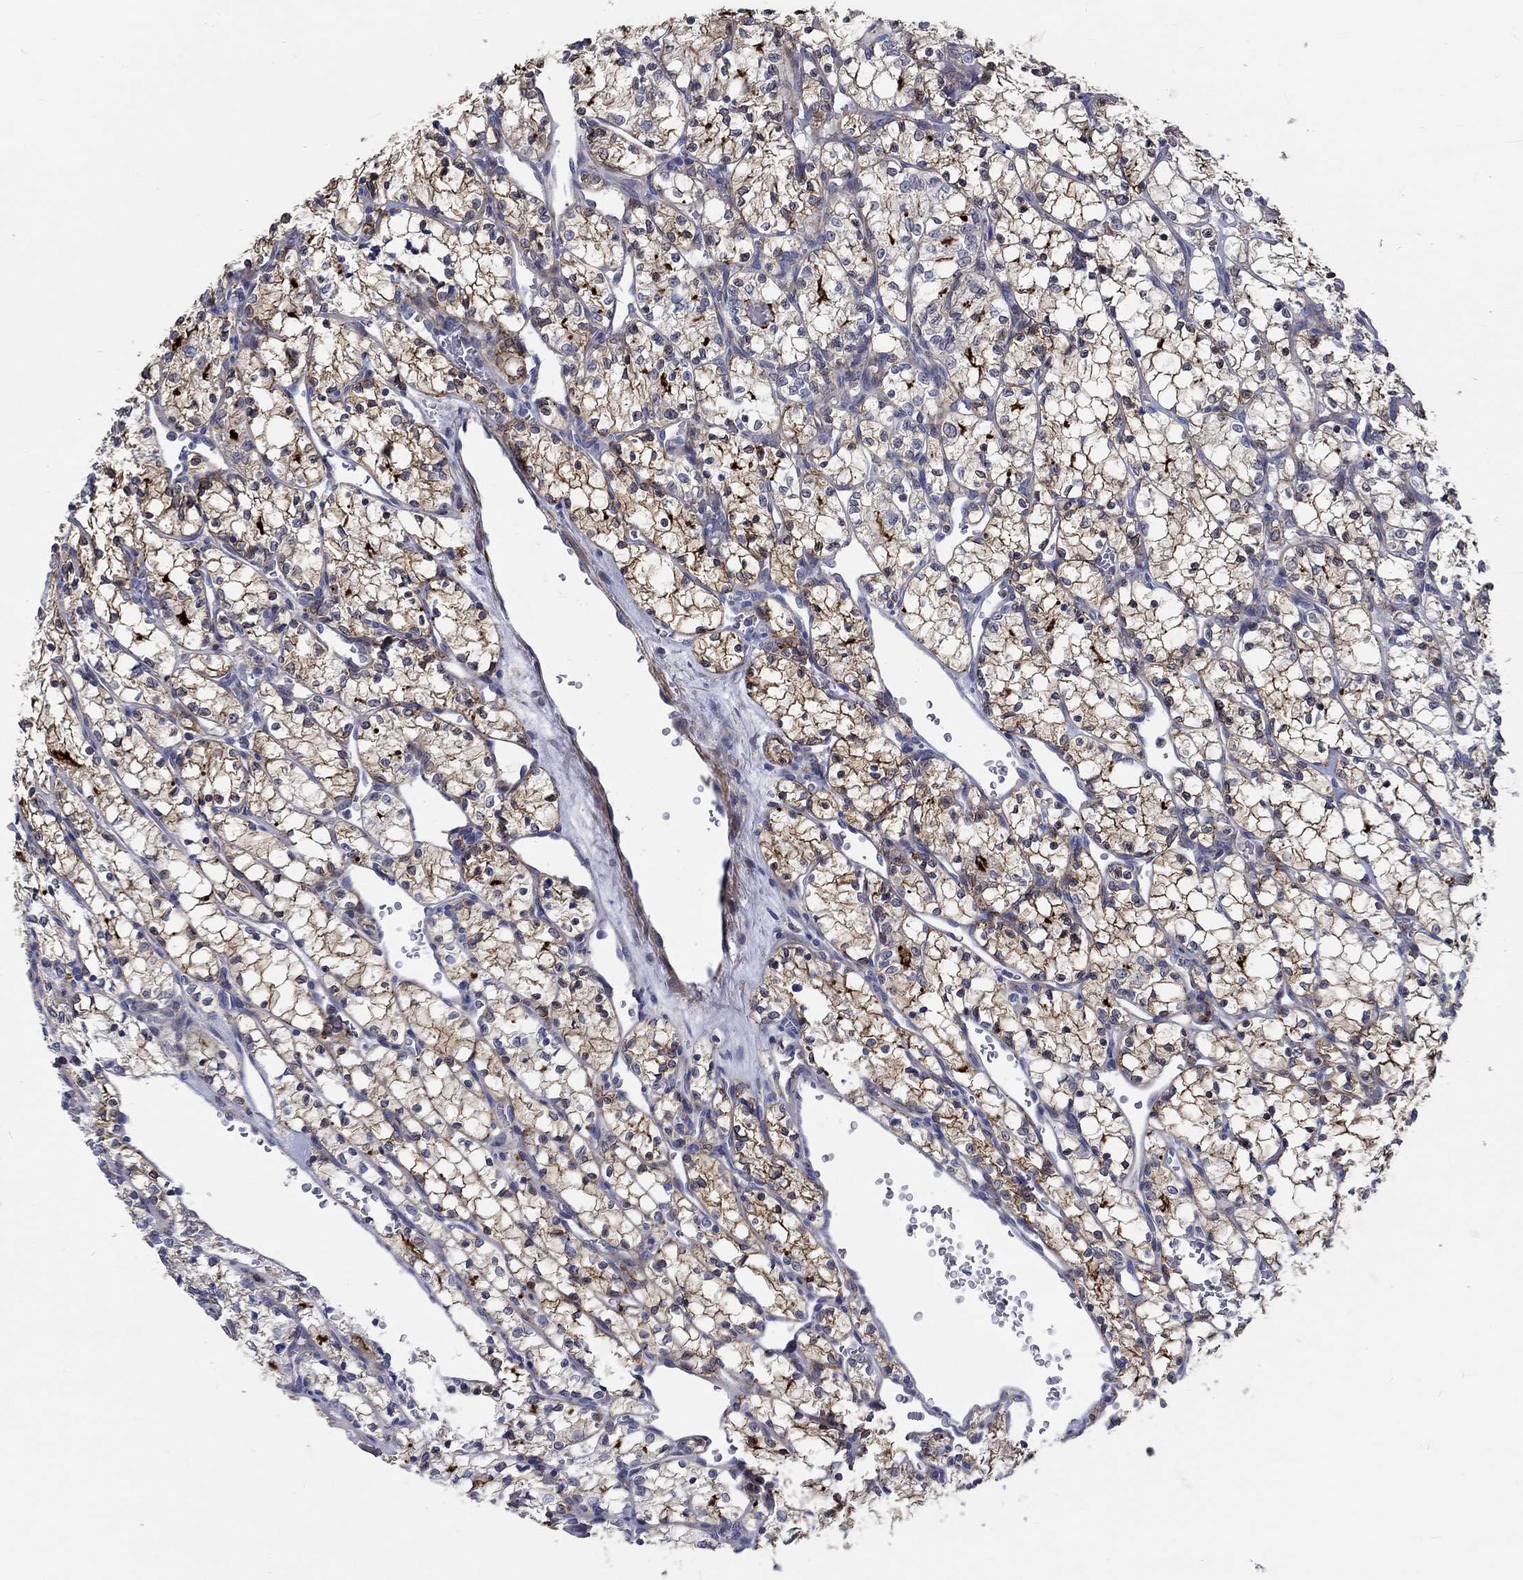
{"staining": {"intensity": "strong", "quantity": "25%-75%", "location": "cytoplasmic/membranous"}, "tissue": "renal cancer", "cell_type": "Tumor cells", "image_type": "cancer", "snomed": [{"axis": "morphology", "description": "Adenocarcinoma, NOS"}, {"axis": "topography", "description": "Kidney"}], "caption": "Protein staining by immunohistochemistry (IHC) demonstrates strong cytoplasmic/membranous staining in about 25%-75% of tumor cells in renal cancer (adenocarcinoma).", "gene": "TNFAIP8L3", "patient": {"sex": "female", "age": 69}}